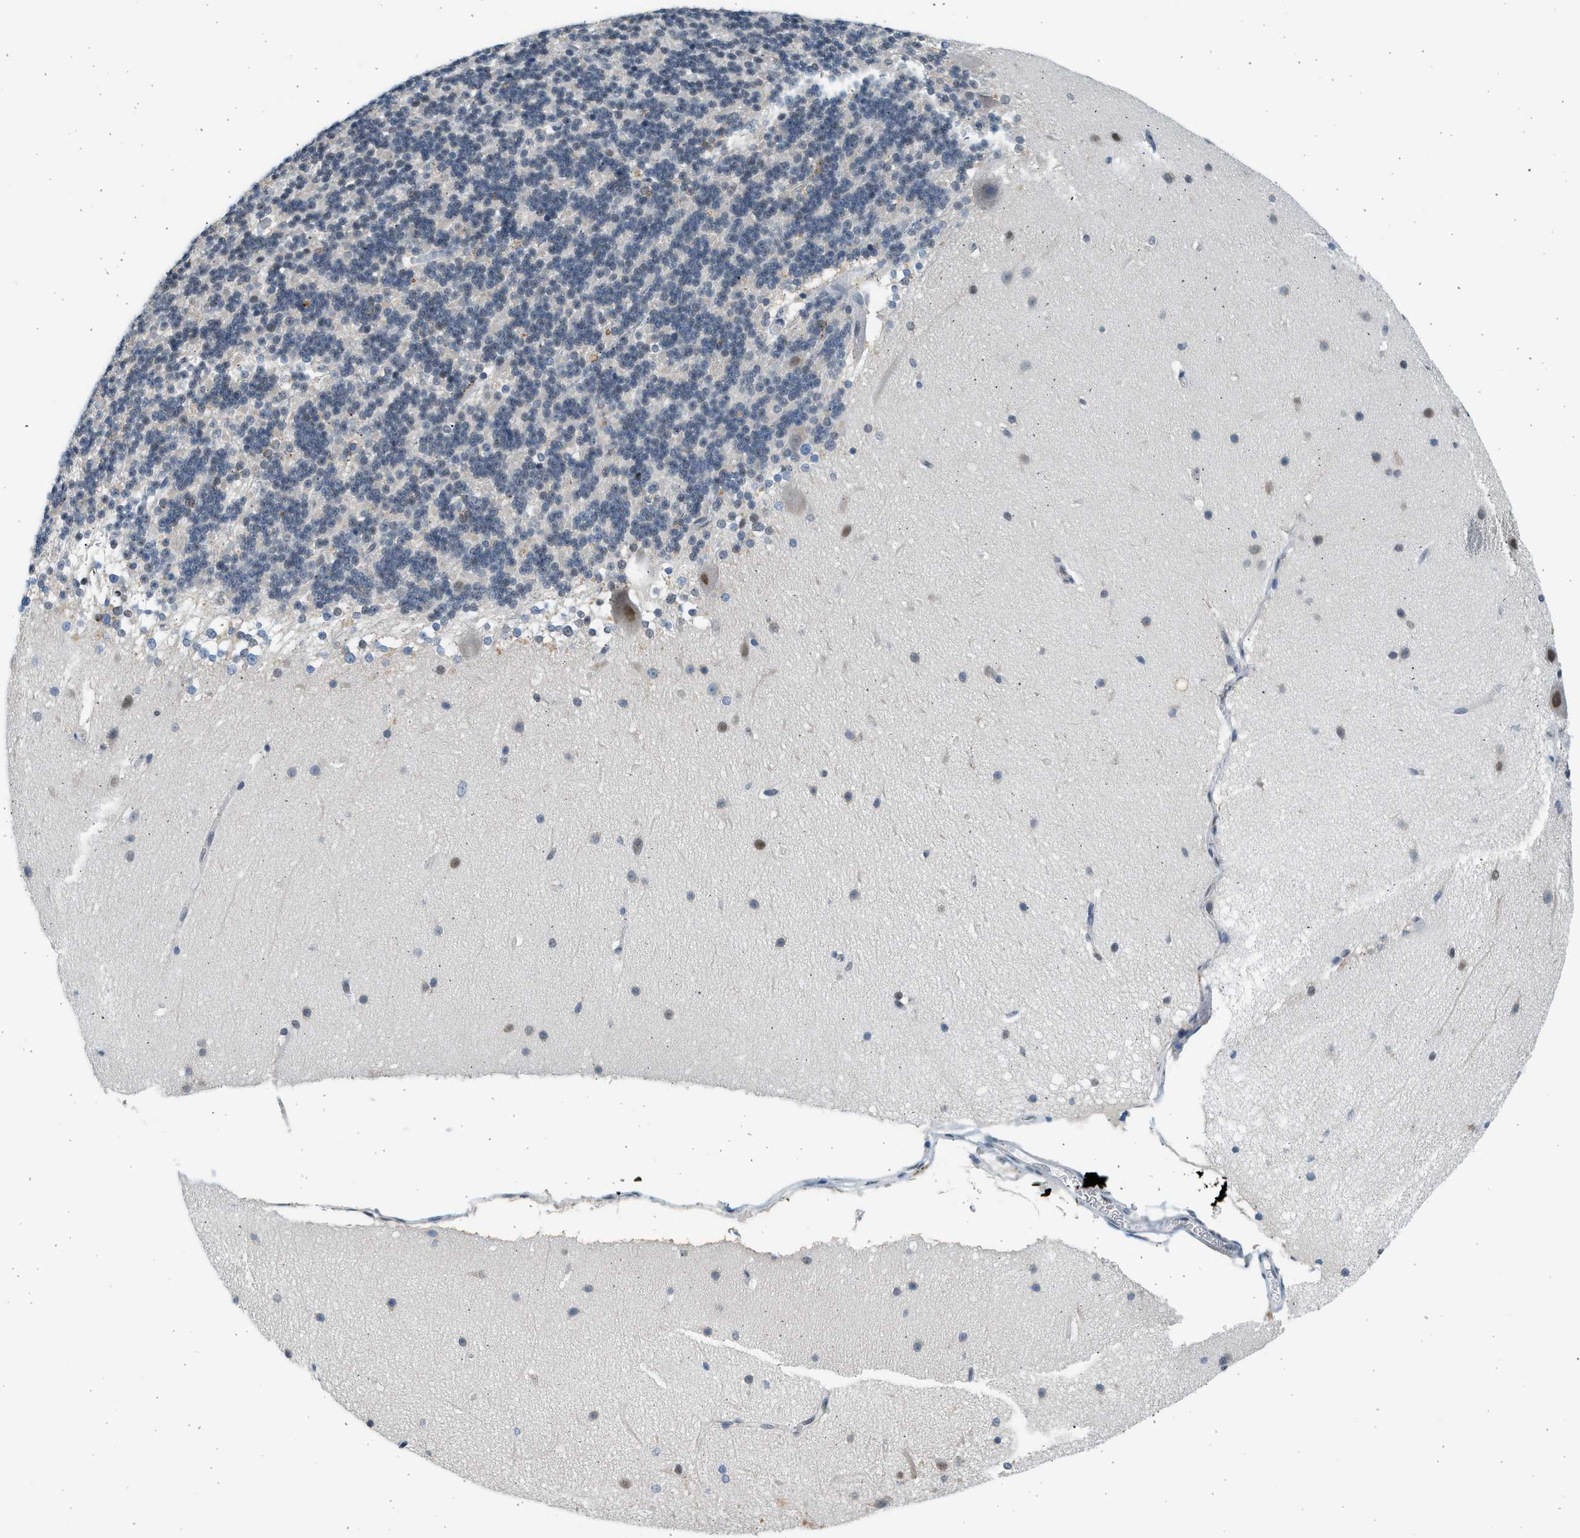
{"staining": {"intensity": "weak", "quantity": "<25%", "location": "nuclear"}, "tissue": "cerebellum", "cell_type": "Cells in granular layer", "image_type": "normal", "snomed": [{"axis": "morphology", "description": "Normal tissue, NOS"}, {"axis": "topography", "description": "Cerebellum"}], "caption": "DAB immunohistochemical staining of normal cerebellum demonstrates no significant staining in cells in granular layer. Nuclei are stained in blue.", "gene": "HIPK1", "patient": {"sex": "female", "age": 19}}